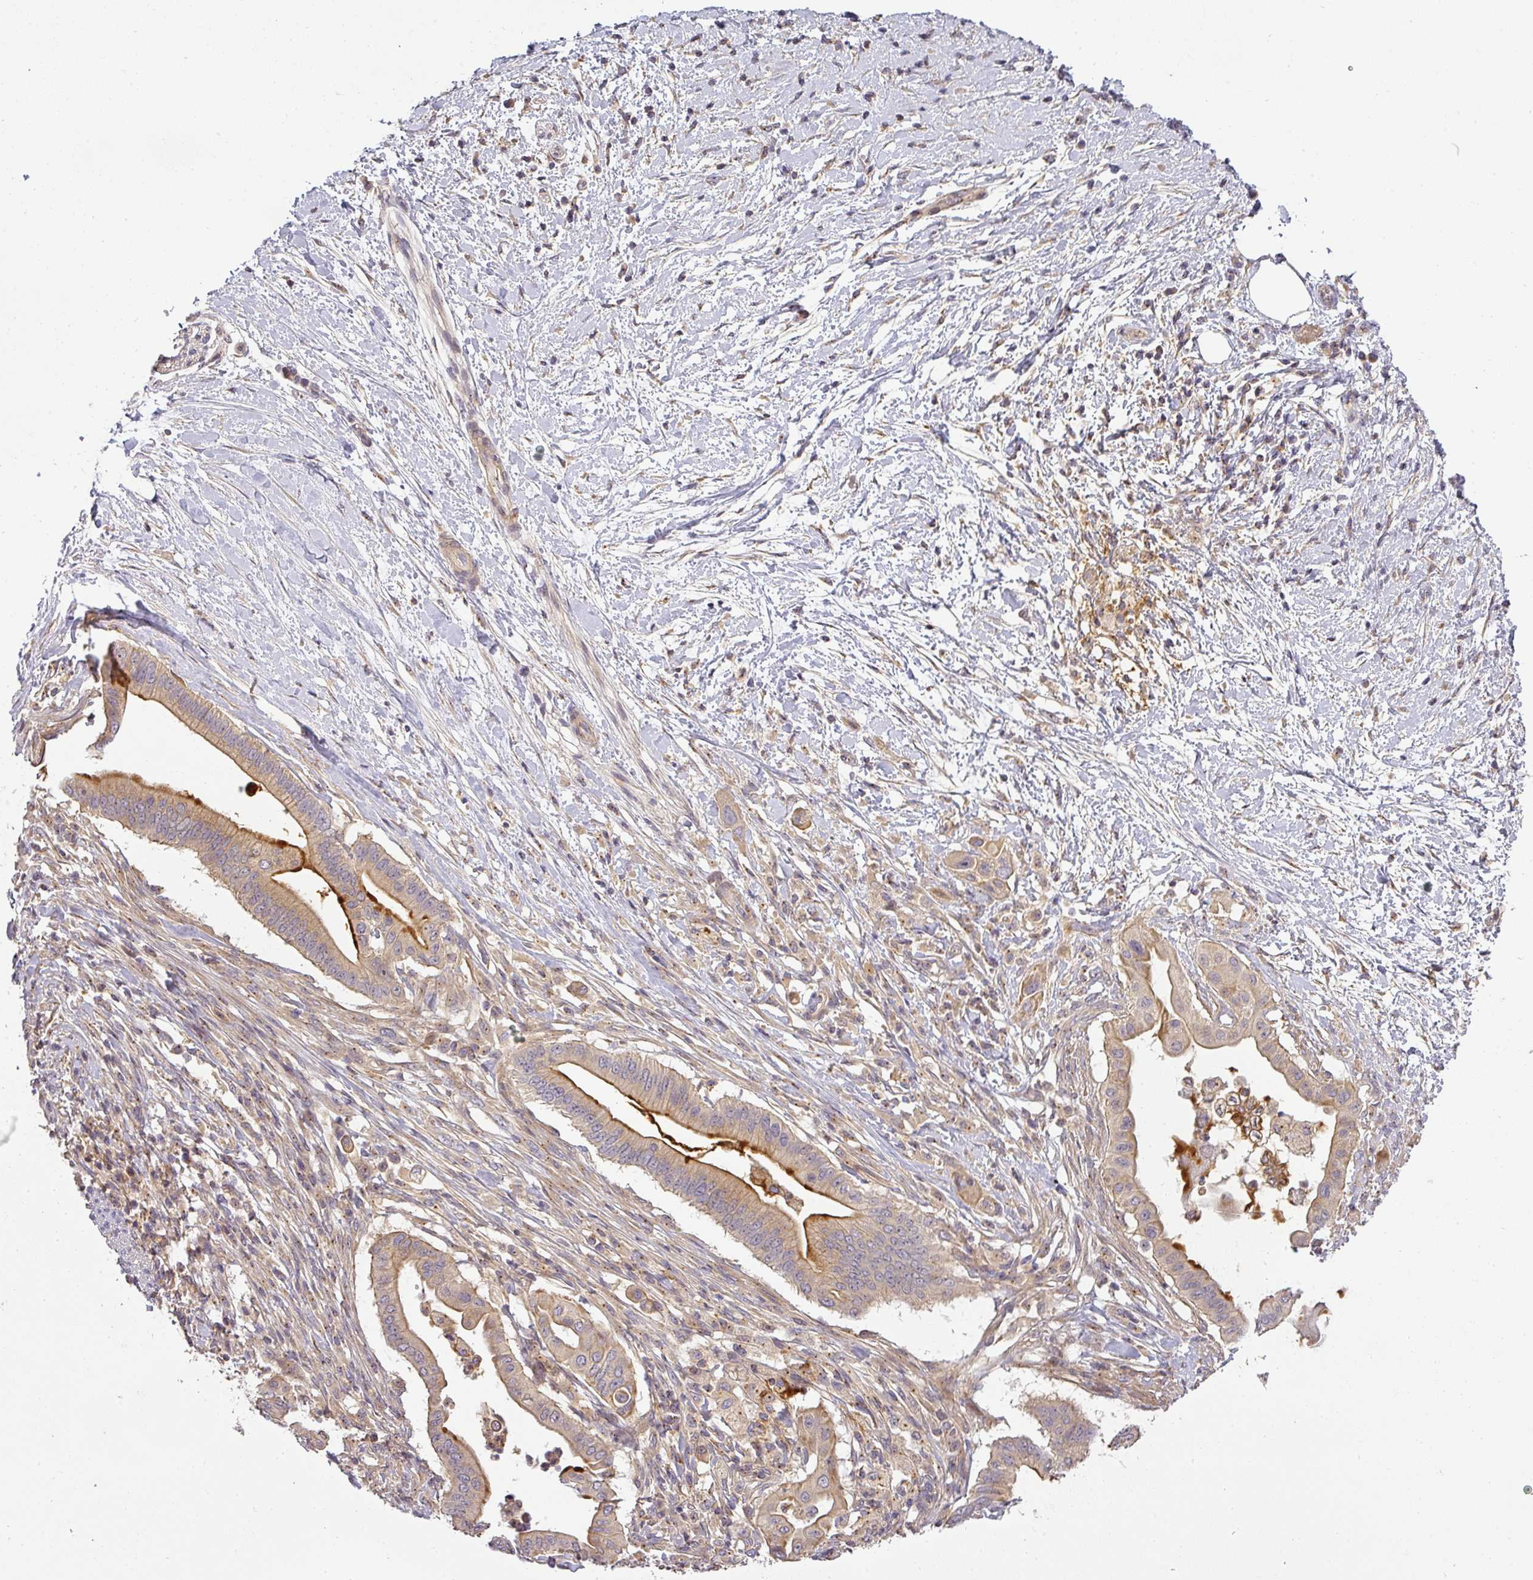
{"staining": {"intensity": "moderate", "quantity": "<25%", "location": "cytoplasmic/membranous"}, "tissue": "pancreatic cancer", "cell_type": "Tumor cells", "image_type": "cancer", "snomed": [{"axis": "morphology", "description": "Adenocarcinoma, NOS"}, {"axis": "topography", "description": "Pancreas"}], "caption": "An image of pancreatic cancer stained for a protein reveals moderate cytoplasmic/membranous brown staining in tumor cells.", "gene": "NIN", "patient": {"sex": "male", "age": 68}}